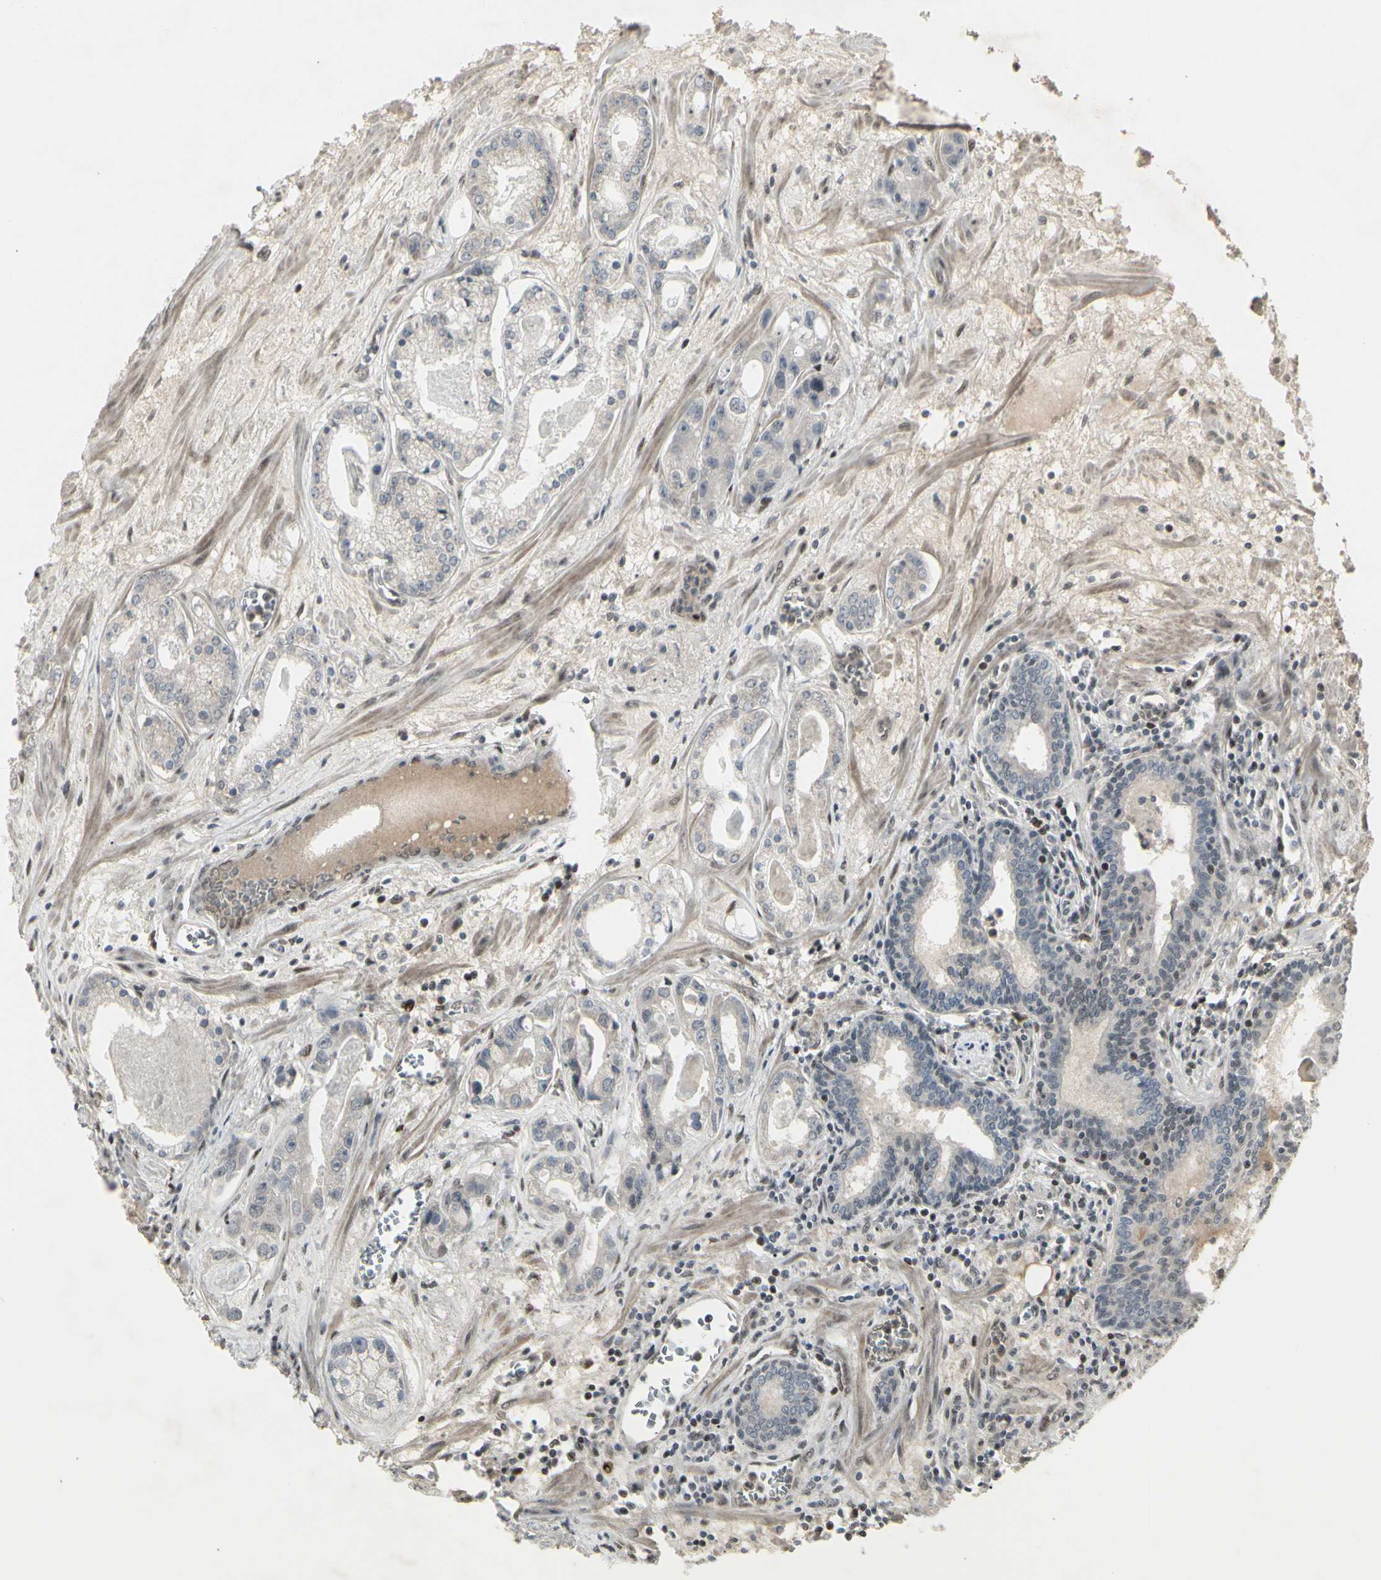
{"staining": {"intensity": "negative", "quantity": "none", "location": "none"}, "tissue": "prostate cancer", "cell_type": "Tumor cells", "image_type": "cancer", "snomed": [{"axis": "morphology", "description": "Adenocarcinoma, Low grade"}, {"axis": "topography", "description": "Prostate"}], "caption": "Immunohistochemistry micrograph of human prostate cancer (low-grade adenocarcinoma) stained for a protein (brown), which exhibits no expression in tumor cells.", "gene": "FOXJ2", "patient": {"sex": "male", "age": 59}}